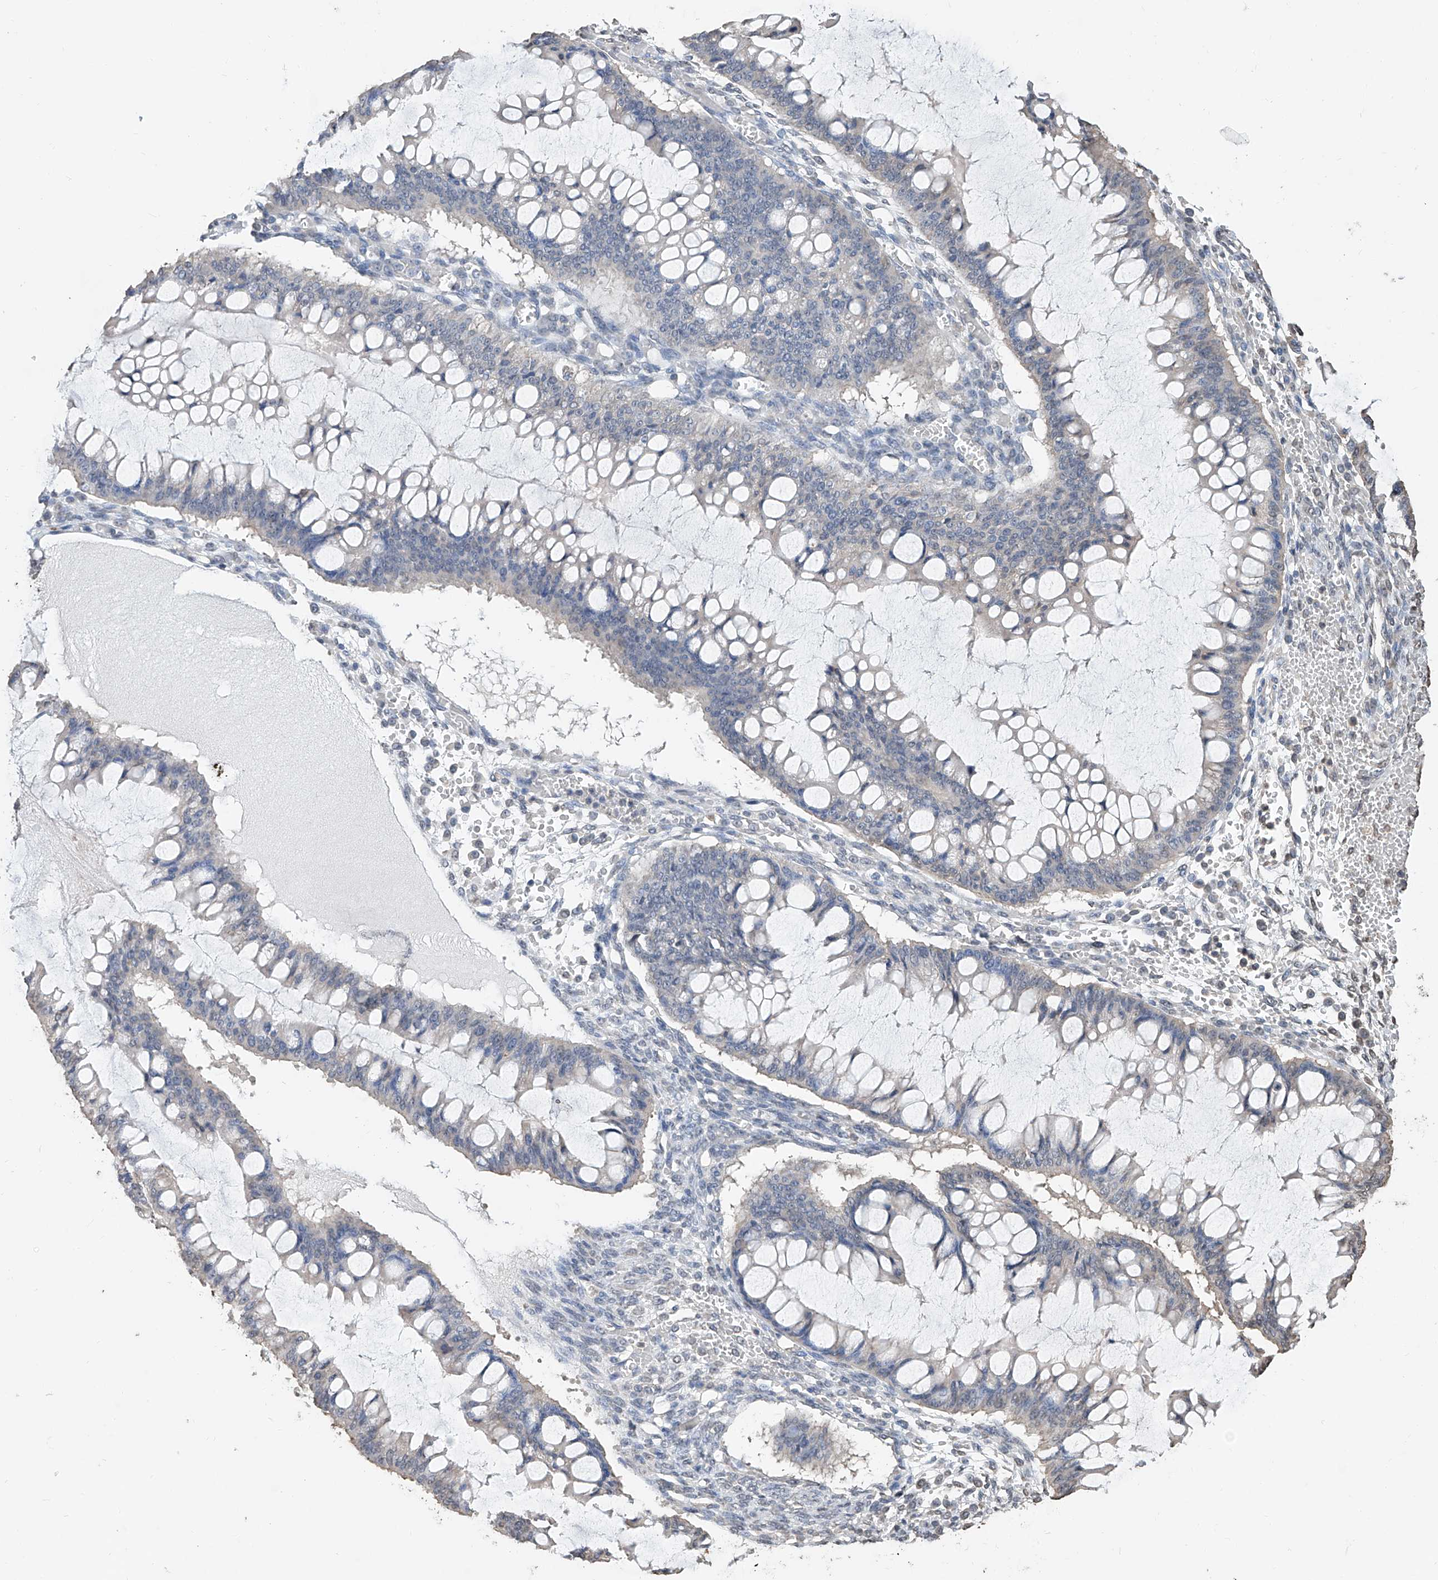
{"staining": {"intensity": "negative", "quantity": "none", "location": "none"}, "tissue": "ovarian cancer", "cell_type": "Tumor cells", "image_type": "cancer", "snomed": [{"axis": "morphology", "description": "Cystadenocarcinoma, mucinous, NOS"}, {"axis": "topography", "description": "Ovary"}], "caption": "Histopathology image shows no protein positivity in tumor cells of mucinous cystadenocarcinoma (ovarian) tissue.", "gene": "RP9", "patient": {"sex": "female", "age": 73}}